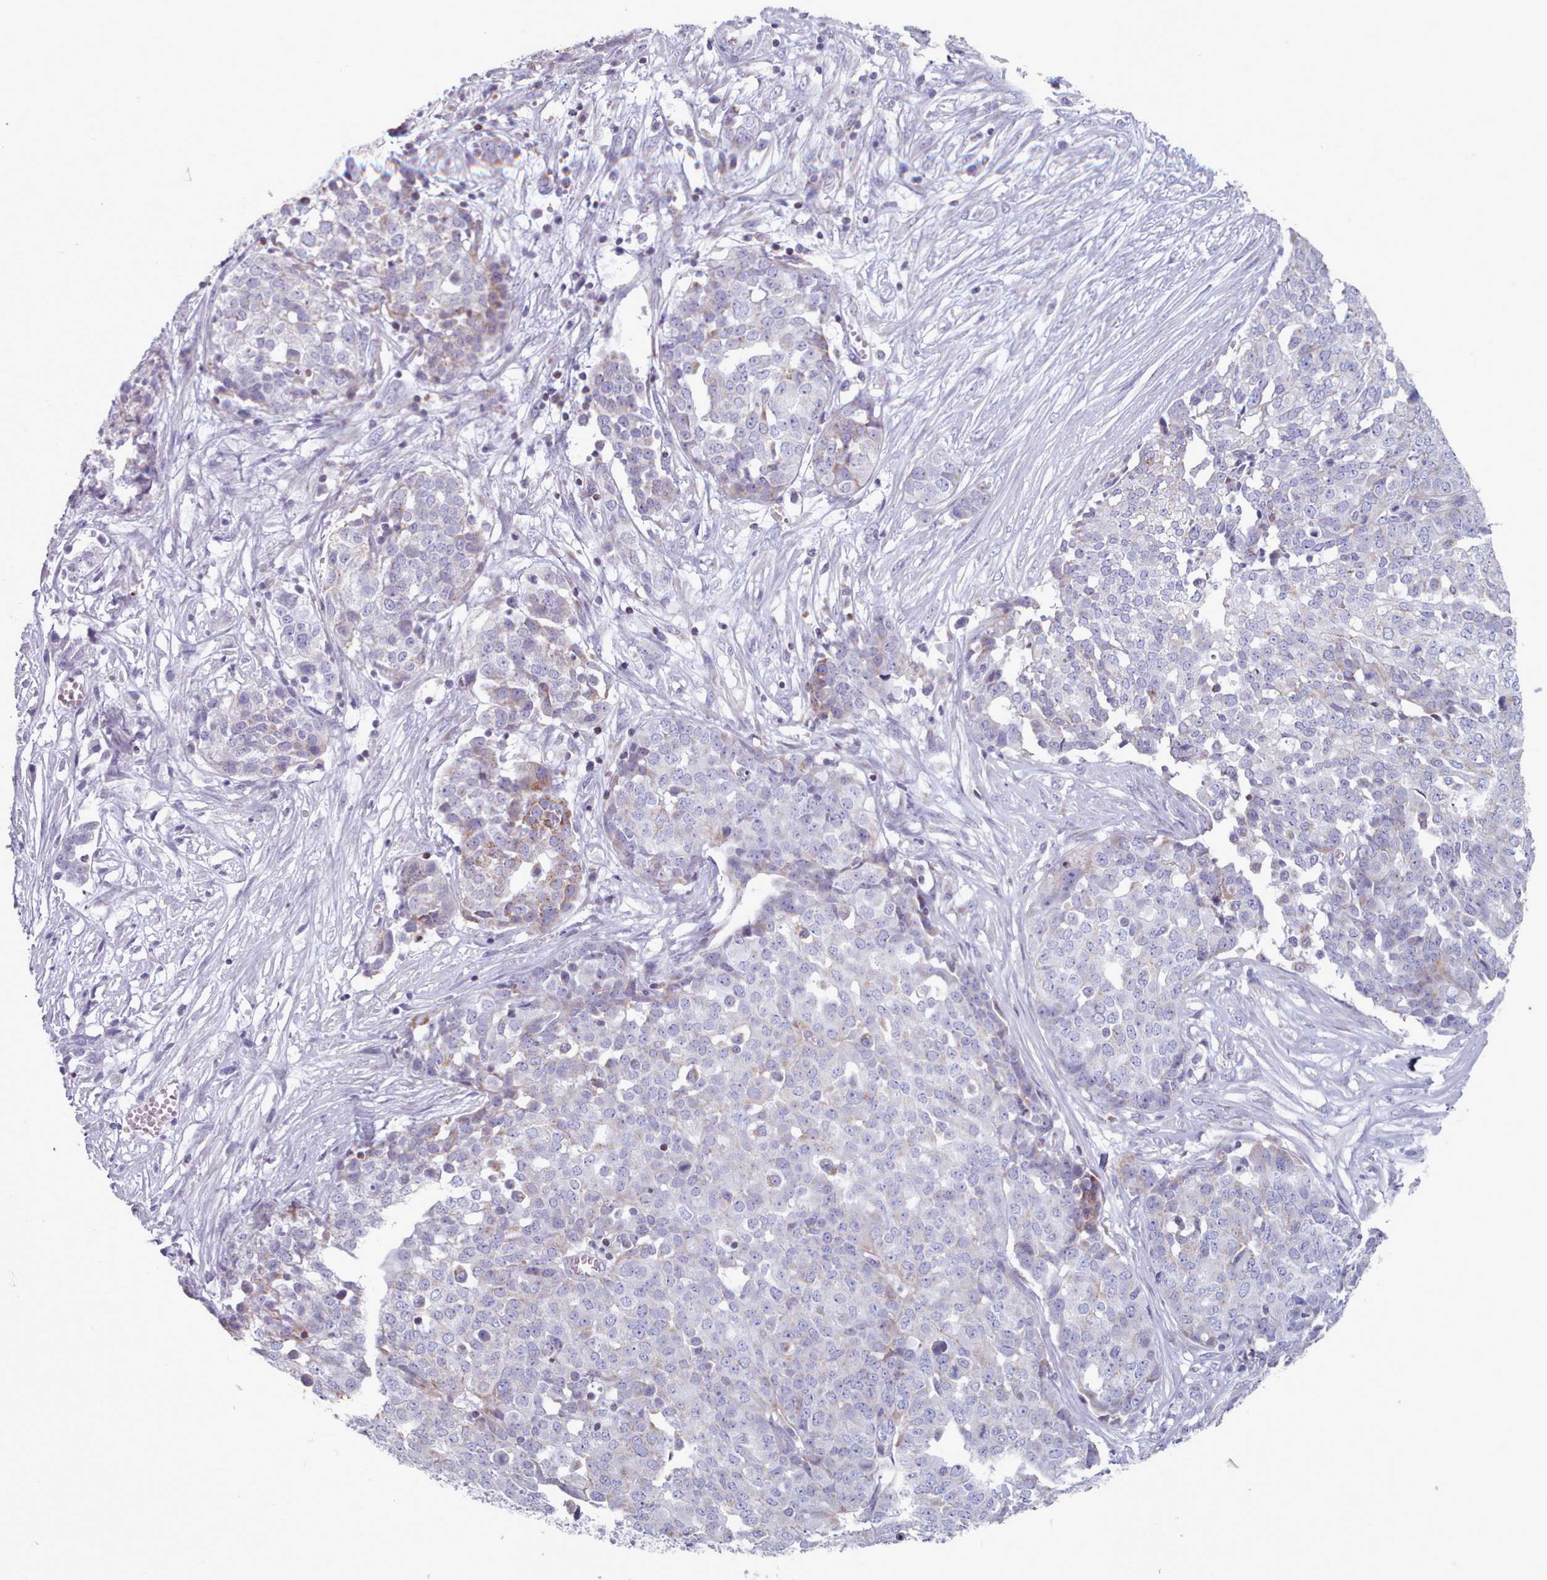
{"staining": {"intensity": "weak", "quantity": "<25%", "location": "cytoplasmic/membranous"}, "tissue": "ovarian cancer", "cell_type": "Tumor cells", "image_type": "cancer", "snomed": [{"axis": "morphology", "description": "Cystadenocarcinoma, serous, NOS"}, {"axis": "topography", "description": "Soft tissue"}, {"axis": "topography", "description": "Ovary"}], "caption": "This is a micrograph of immunohistochemistry staining of ovarian cancer, which shows no staining in tumor cells. Brightfield microscopy of IHC stained with DAB (brown) and hematoxylin (blue), captured at high magnification.", "gene": "FAM170B", "patient": {"sex": "female", "age": 57}}